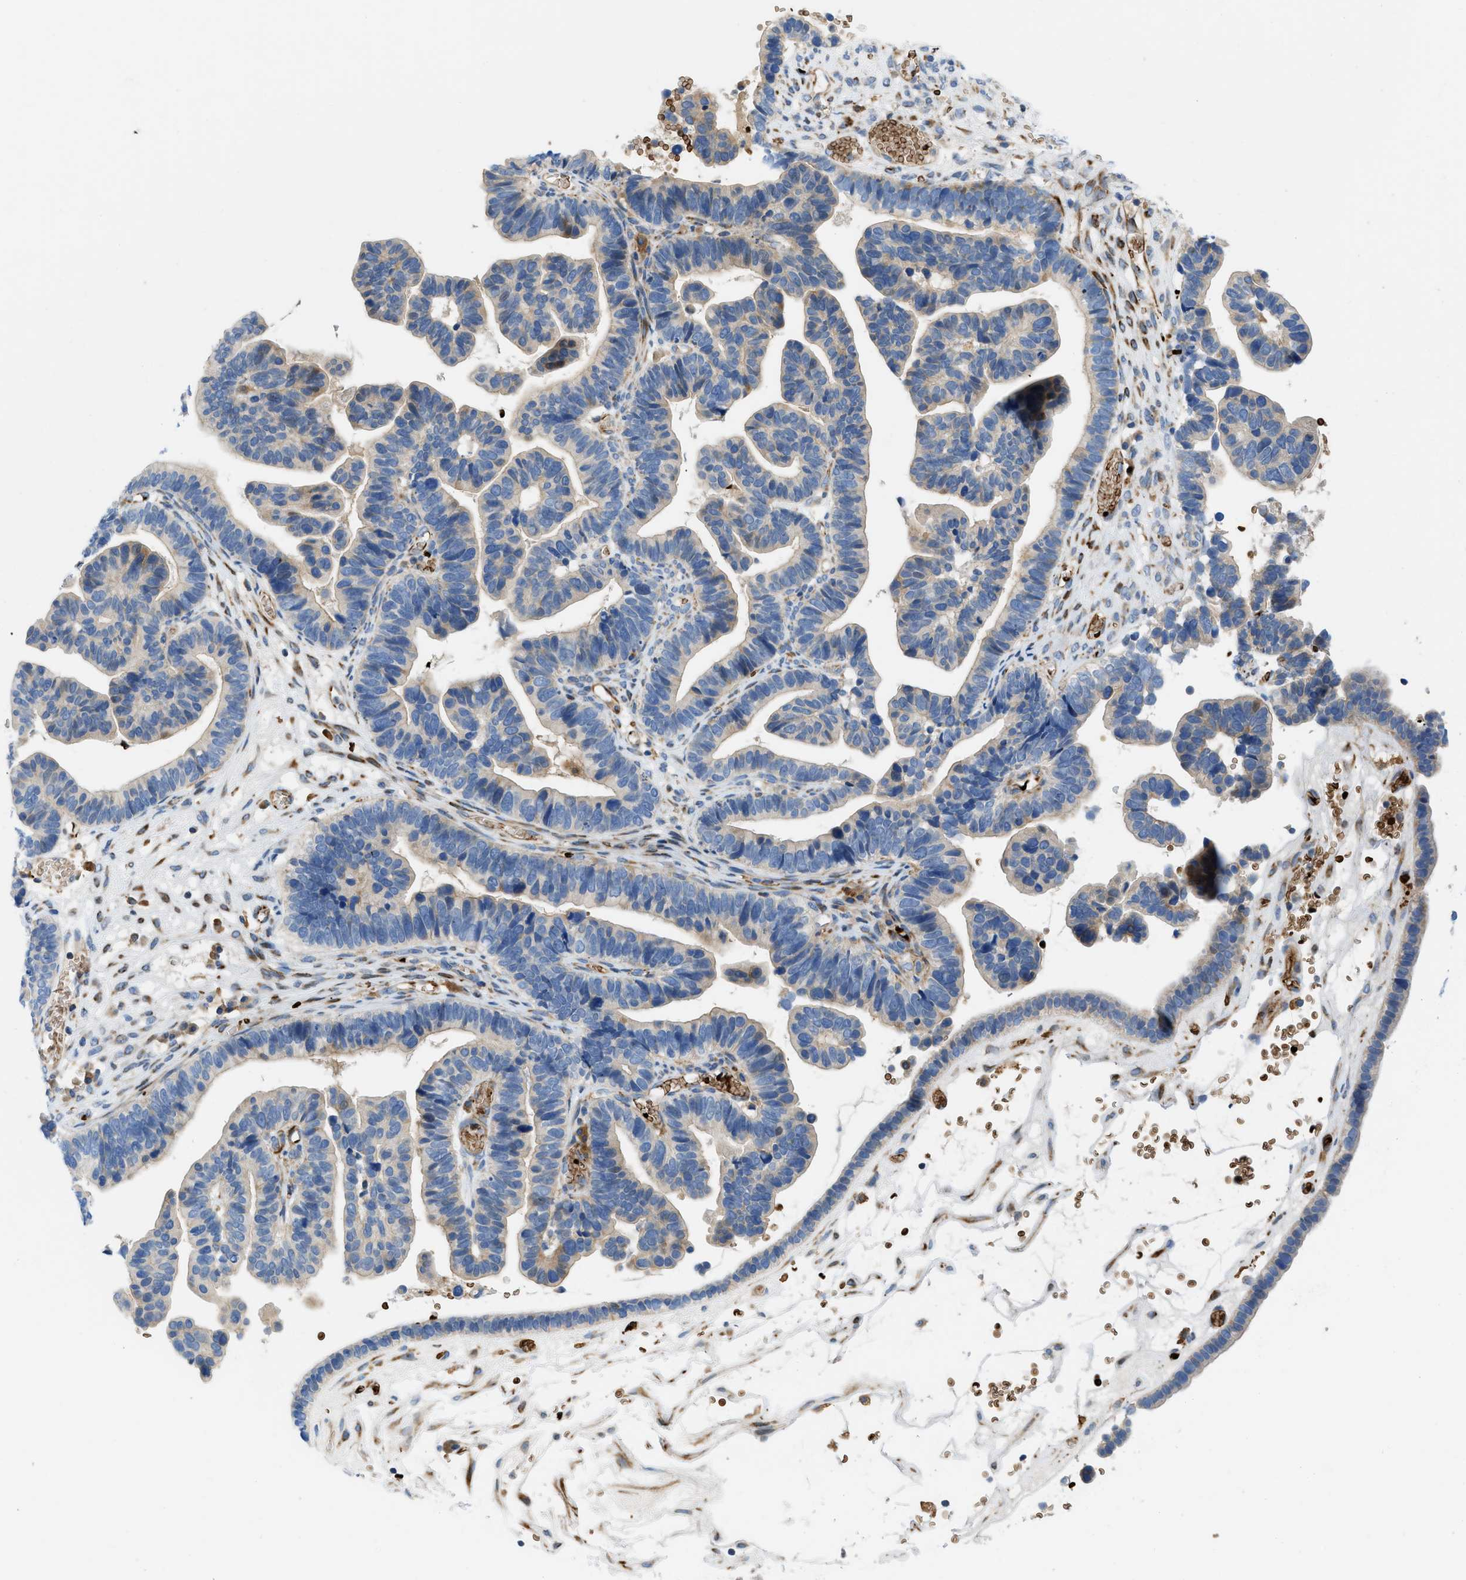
{"staining": {"intensity": "weak", "quantity": "<25%", "location": "cytoplasmic/membranous"}, "tissue": "ovarian cancer", "cell_type": "Tumor cells", "image_type": "cancer", "snomed": [{"axis": "morphology", "description": "Cystadenocarcinoma, serous, NOS"}, {"axis": "topography", "description": "Ovary"}], "caption": "Immunohistochemistry (IHC) of ovarian cancer (serous cystadenocarcinoma) displays no expression in tumor cells.", "gene": "ZNF831", "patient": {"sex": "female", "age": 56}}